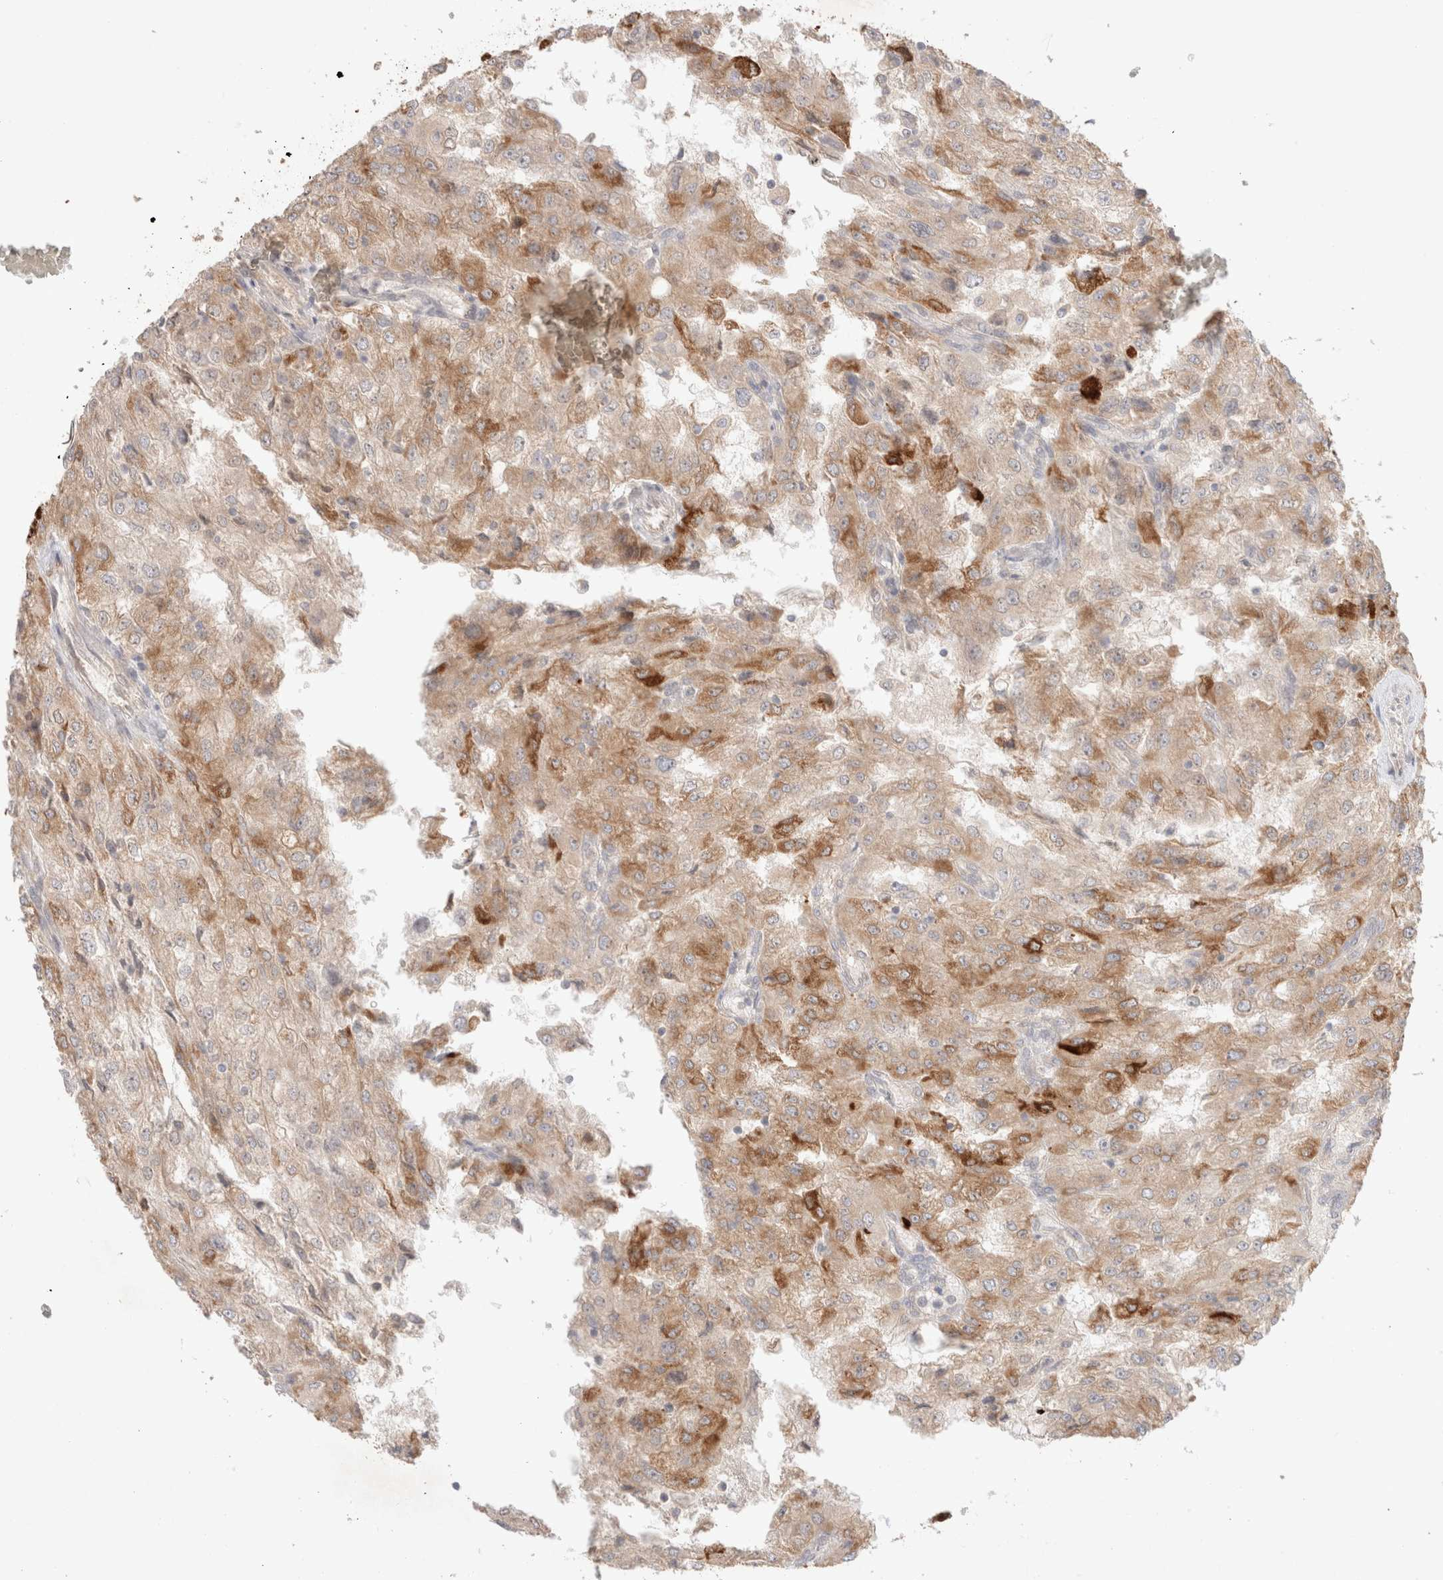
{"staining": {"intensity": "moderate", "quantity": ">75%", "location": "cytoplasmic/membranous"}, "tissue": "renal cancer", "cell_type": "Tumor cells", "image_type": "cancer", "snomed": [{"axis": "morphology", "description": "Adenocarcinoma, NOS"}, {"axis": "topography", "description": "Kidney"}], "caption": "This is an image of immunohistochemistry (IHC) staining of renal cancer (adenocarcinoma), which shows moderate staining in the cytoplasmic/membranous of tumor cells.", "gene": "TRIM41", "patient": {"sex": "female", "age": 54}}